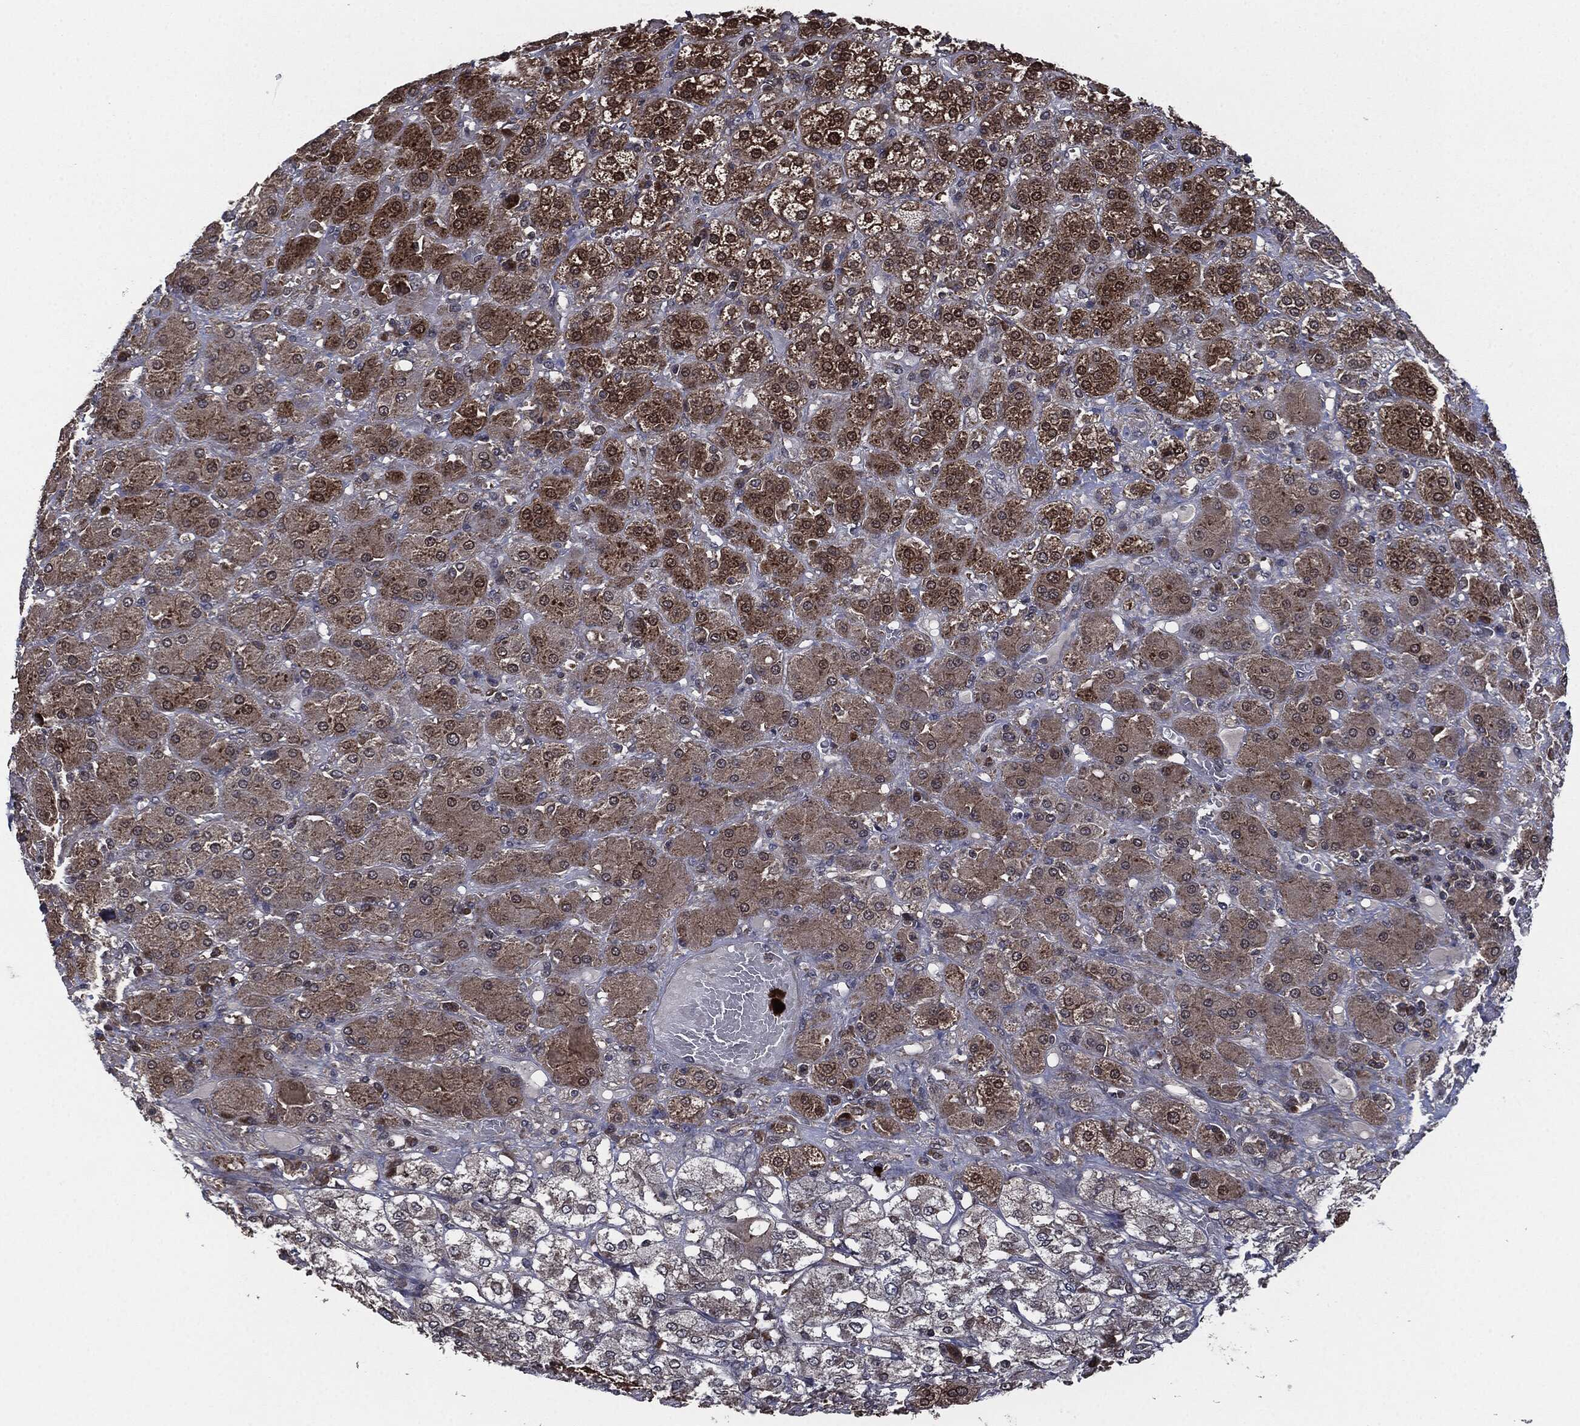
{"staining": {"intensity": "strong", "quantity": ">75%", "location": "cytoplasmic/membranous"}, "tissue": "adrenal gland", "cell_type": "Glandular cells", "image_type": "normal", "snomed": [{"axis": "morphology", "description": "Normal tissue, NOS"}, {"axis": "topography", "description": "Adrenal gland"}], "caption": "IHC staining of normal adrenal gland, which reveals high levels of strong cytoplasmic/membranous positivity in about >75% of glandular cells indicating strong cytoplasmic/membranous protein expression. The staining was performed using DAB (brown) for protein detection and nuclei were counterstained in hematoxylin (blue).", "gene": "UBR1", "patient": {"sex": "male", "age": 70}}